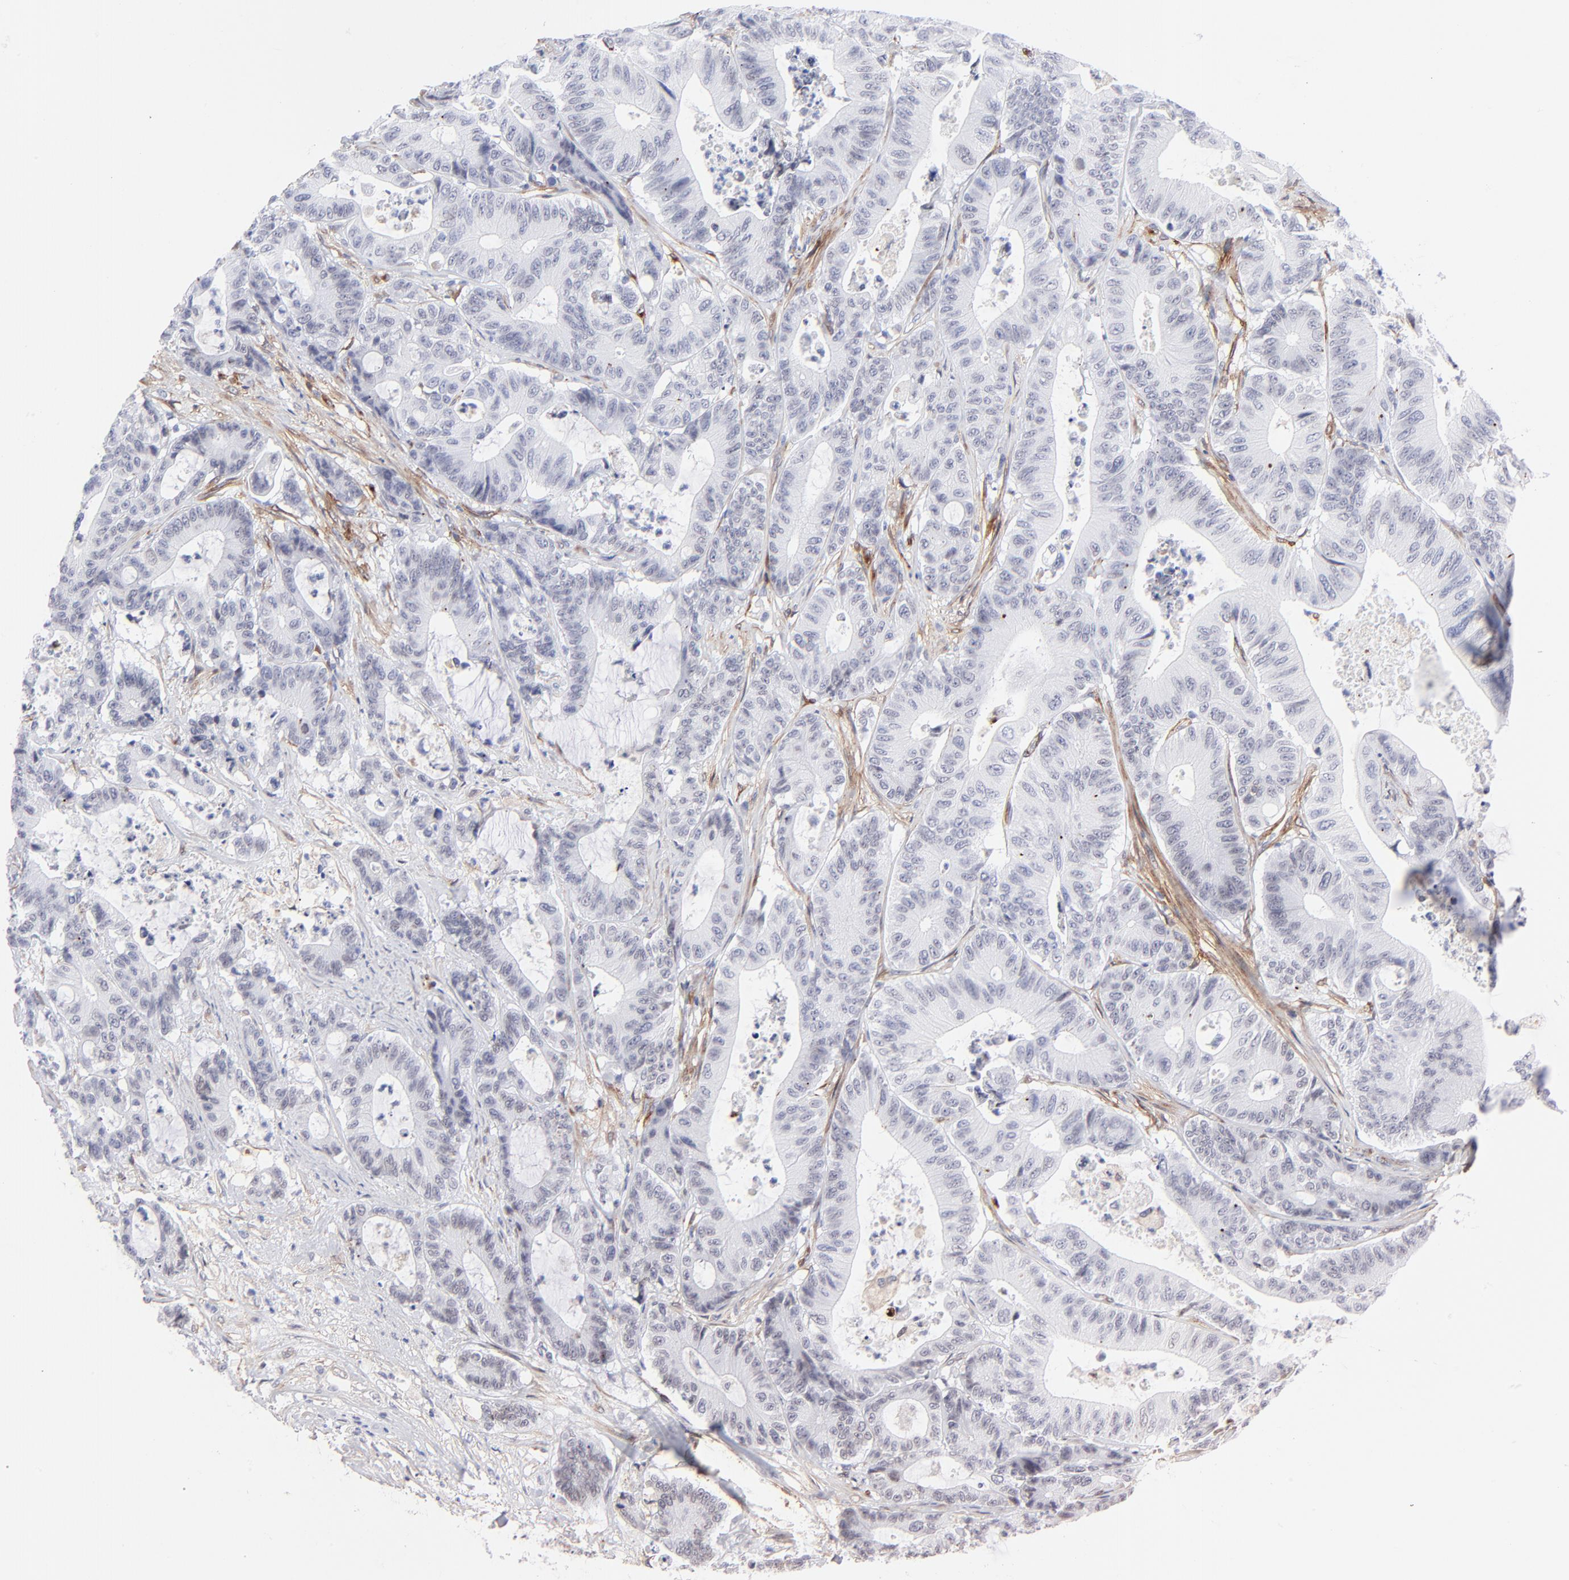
{"staining": {"intensity": "negative", "quantity": "none", "location": "none"}, "tissue": "colorectal cancer", "cell_type": "Tumor cells", "image_type": "cancer", "snomed": [{"axis": "morphology", "description": "Adenocarcinoma, NOS"}, {"axis": "topography", "description": "Colon"}], "caption": "This is a photomicrograph of immunohistochemistry staining of colorectal adenocarcinoma, which shows no staining in tumor cells.", "gene": "PDGFRB", "patient": {"sex": "female", "age": 84}}